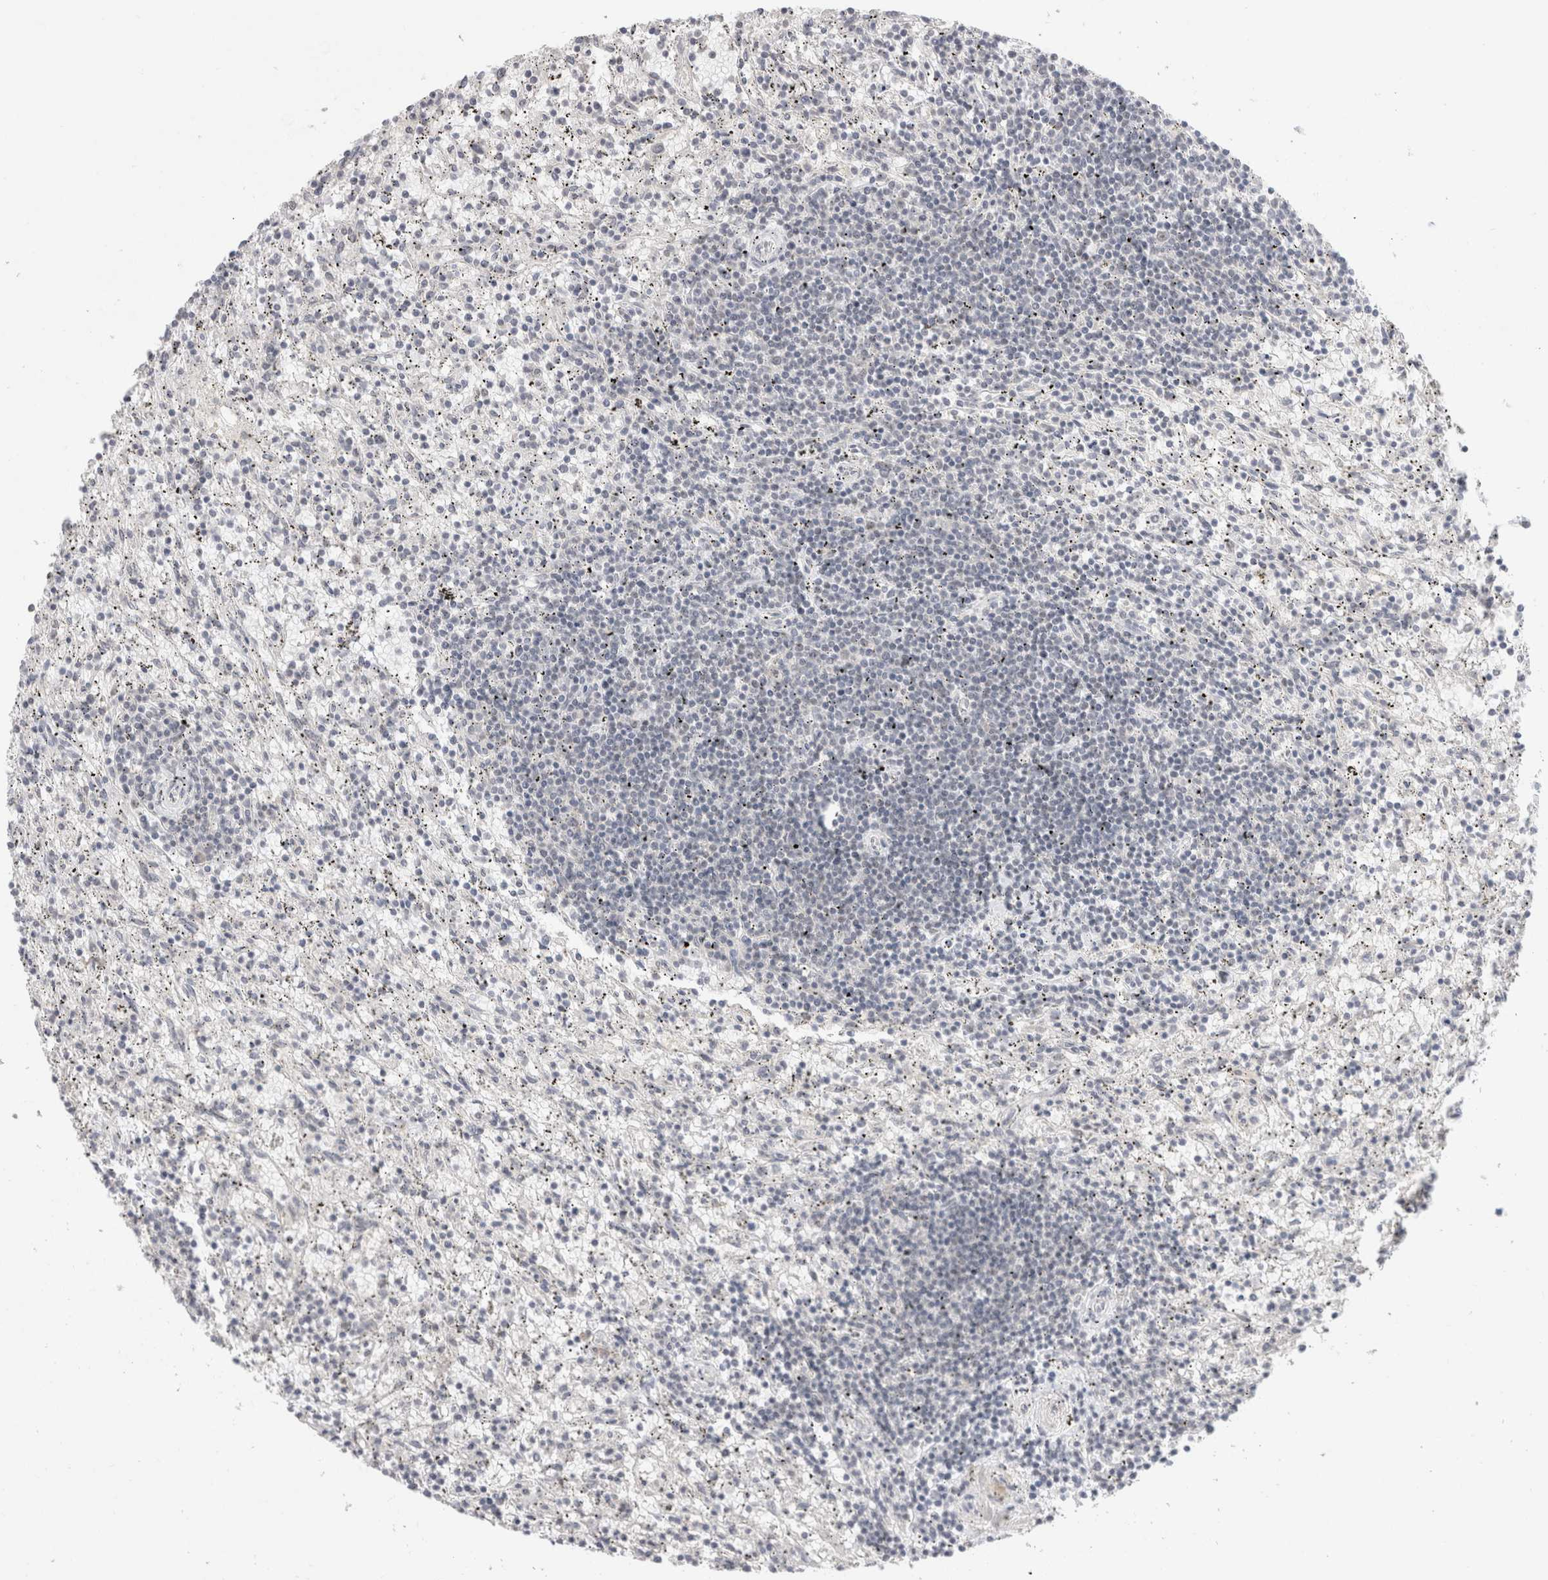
{"staining": {"intensity": "negative", "quantity": "none", "location": "none"}, "tissue": "lymphoma", "cell_type": "Tumor cells", "image_type": "cancer", "snomed": [{"axis": "morphology", "description": "Malignant lymphoma, non-Hodgkin's type, Low grade"}, {"axis": "topography", "description": "Spleen"}], "caption": "A high-resolution image shows immunohistochemistry (IHC) staining of malignant lymphoma, non-Hodgkin's type (low-grade), which reveals no significant staining in tumor cells. (DAB IHC, high magnification).", "gene": "RECQL4", "patient": {"sex": "male", "age": 76}}